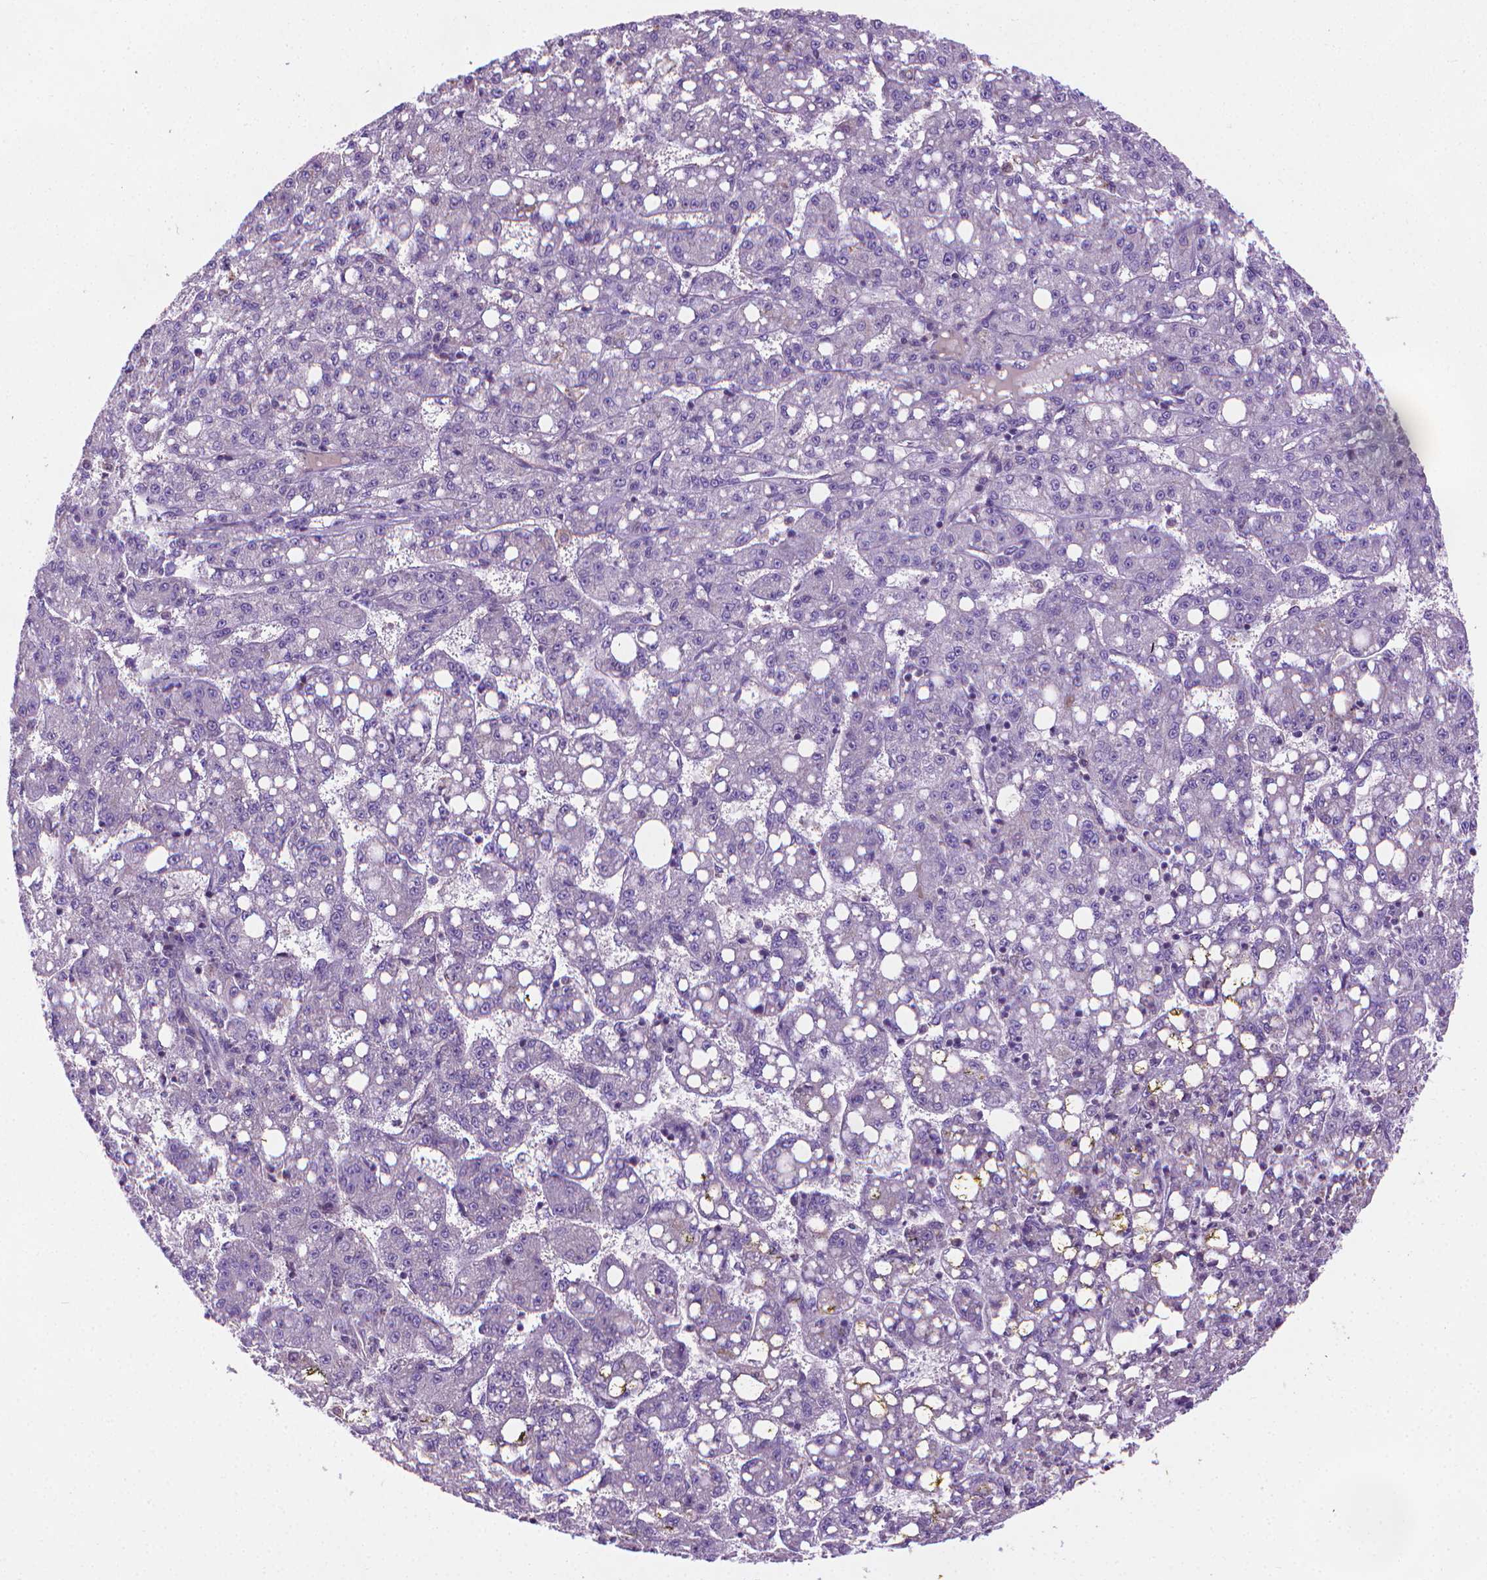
{"staining": {"intensity": "negative", "quantity": "none", "location": "none"}, "tissue": "liver cancer", "cell_type": "Tumor cells", "image_type": "cancer", "snomed": [{"axis": "morphology", "description": "Carcinoma, Hepatocellular, NOS"}, {"axis": "topography", "description": "Liver"}], "caption": "Liver cancer was stained to show a protein in brown. There is no significant expression in tumor cells.", "gene": "SLC51B", "patient": {"sex": "female", "age": 65}}